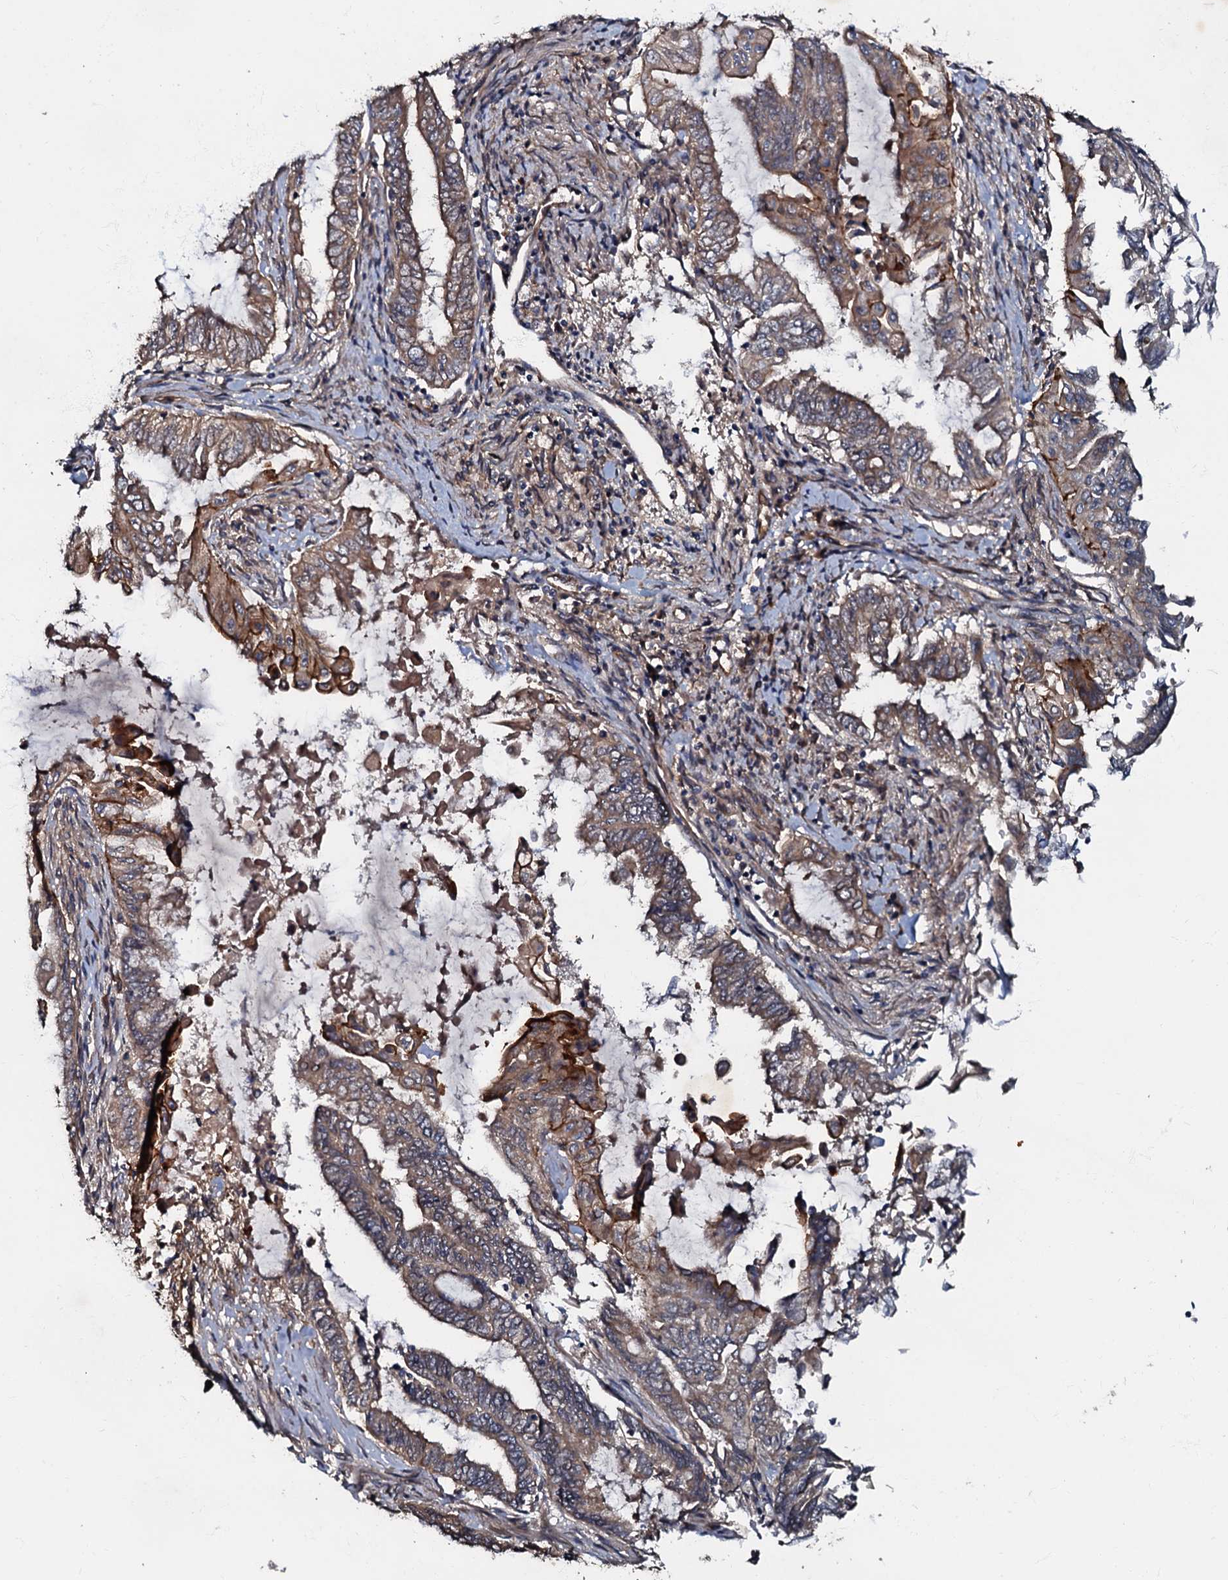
{"staining": {"intensity": "moderate", "quantity": "25%-75%", "location": "cytoplasmic/membranous"}, "tissue": "endometrial cancer", "cell_type": "Tumor cells", "image_type": "cancer", "snomed": [{"axis": "morphology", "description": "Adenocarcinoma, NOS"}, {"axis": "topography", "description": "Uterus"}, {"axis": "topography", "description": "Endometrium"}], "caption": "Immunohistochemical staining of human endometrial cancer (adenocarcinoma) exhibits medium levels of moderate cytoplasmic/membranous protein staining in about 25%-75% of tumor cells.", "gene": "MANSC4", "patient": {"sex": "female", "age": 70}}